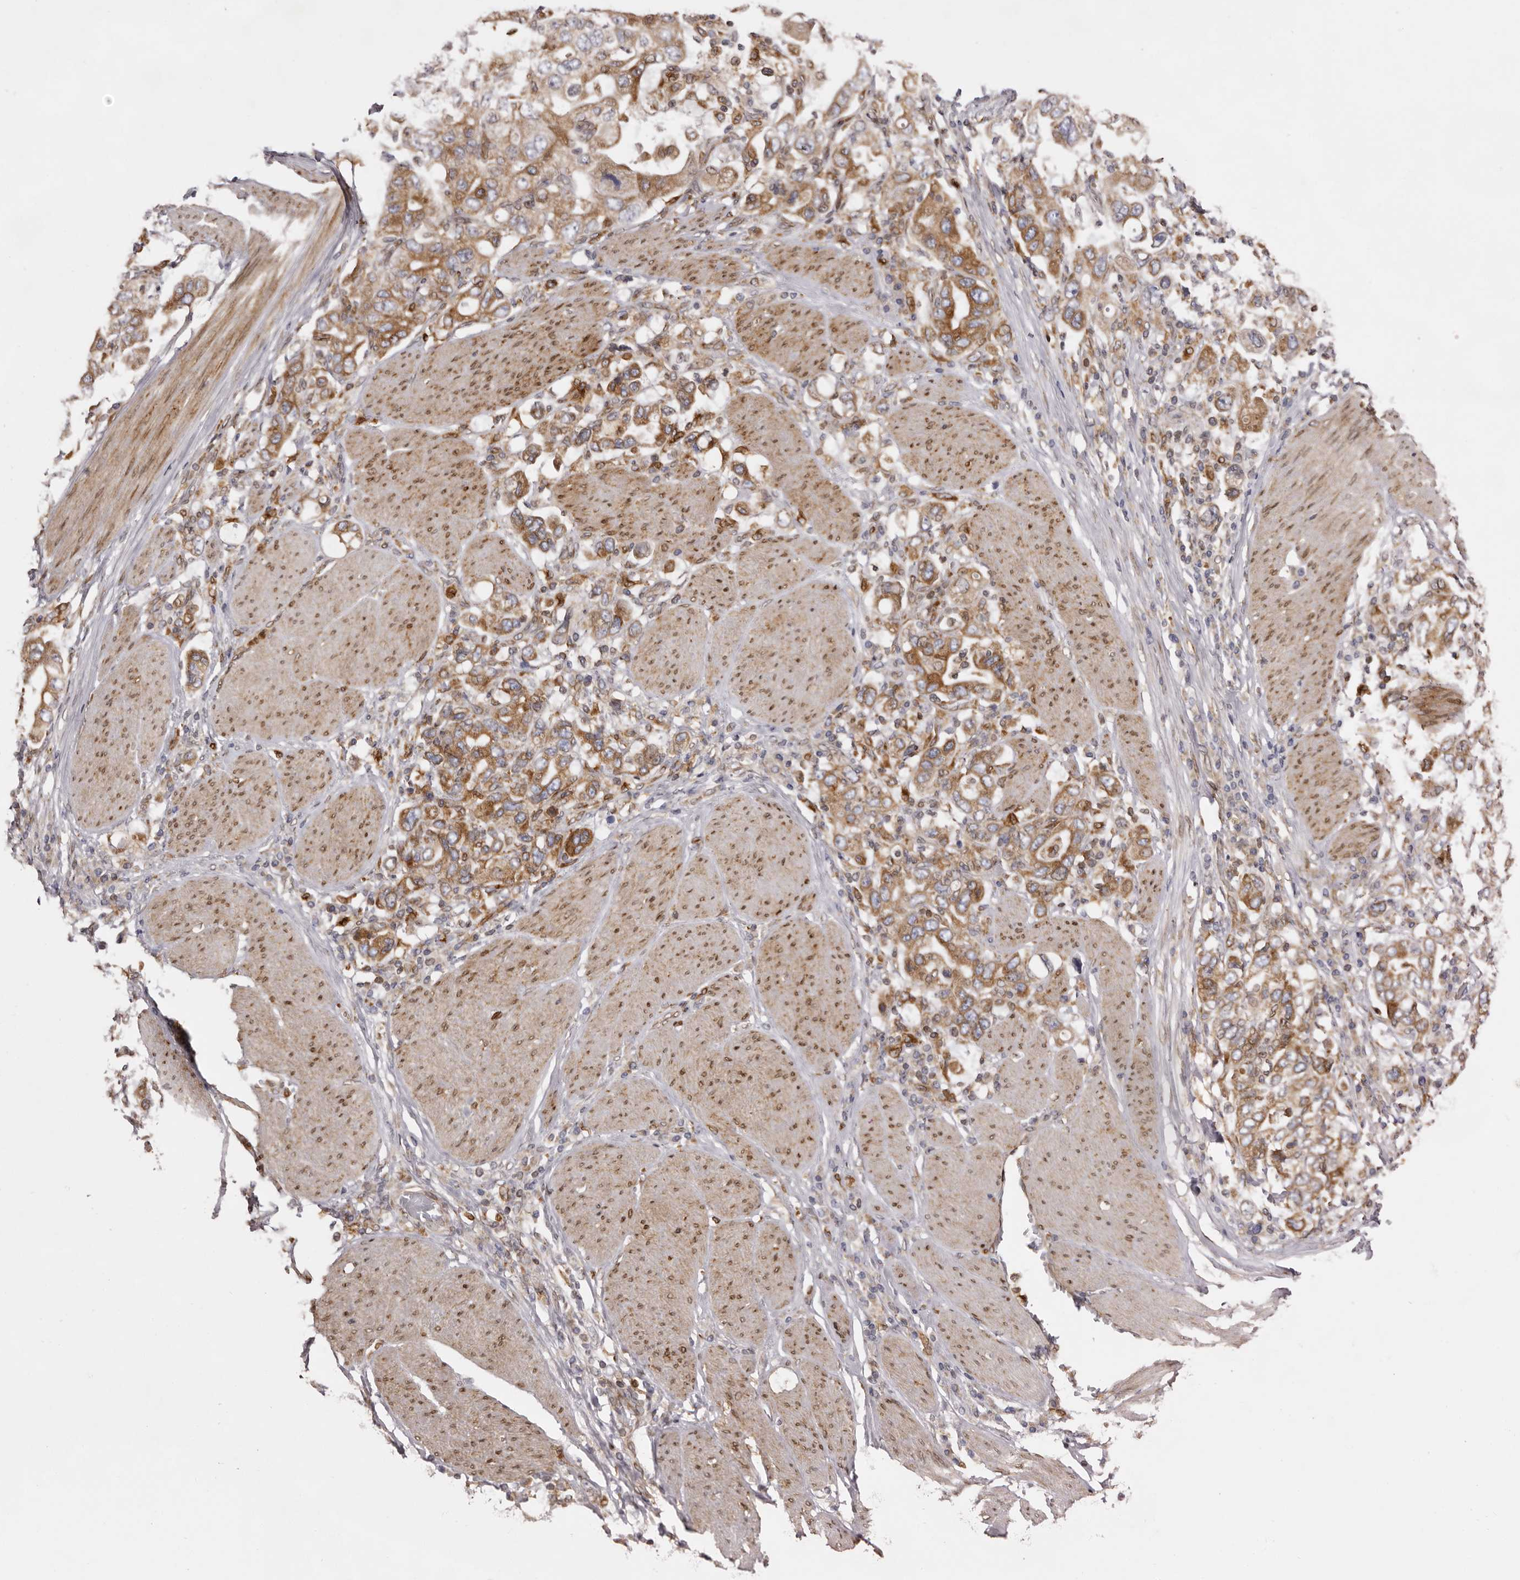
{"staining": {"intensity": "moderate", "quantity": ">75%", "location": "cytoplasmic/membranous"}, "tissue": "stomach cancer", "cell_type": "Tumor cells", "image_type": "cancer", "snomed": [{"axis": "morphology", "description": "Adenocarcinoma, NOS"}, {"axis": "topography", "description": "Stomach, upper"}], "caption": "Moderate cytoplasmic/membranous protein expression is identified in about >75% of tumor cells in adenocarcinoma (stomach).", "gene": "C4orf3", "patient": {"sex": "male", "age": 62}}